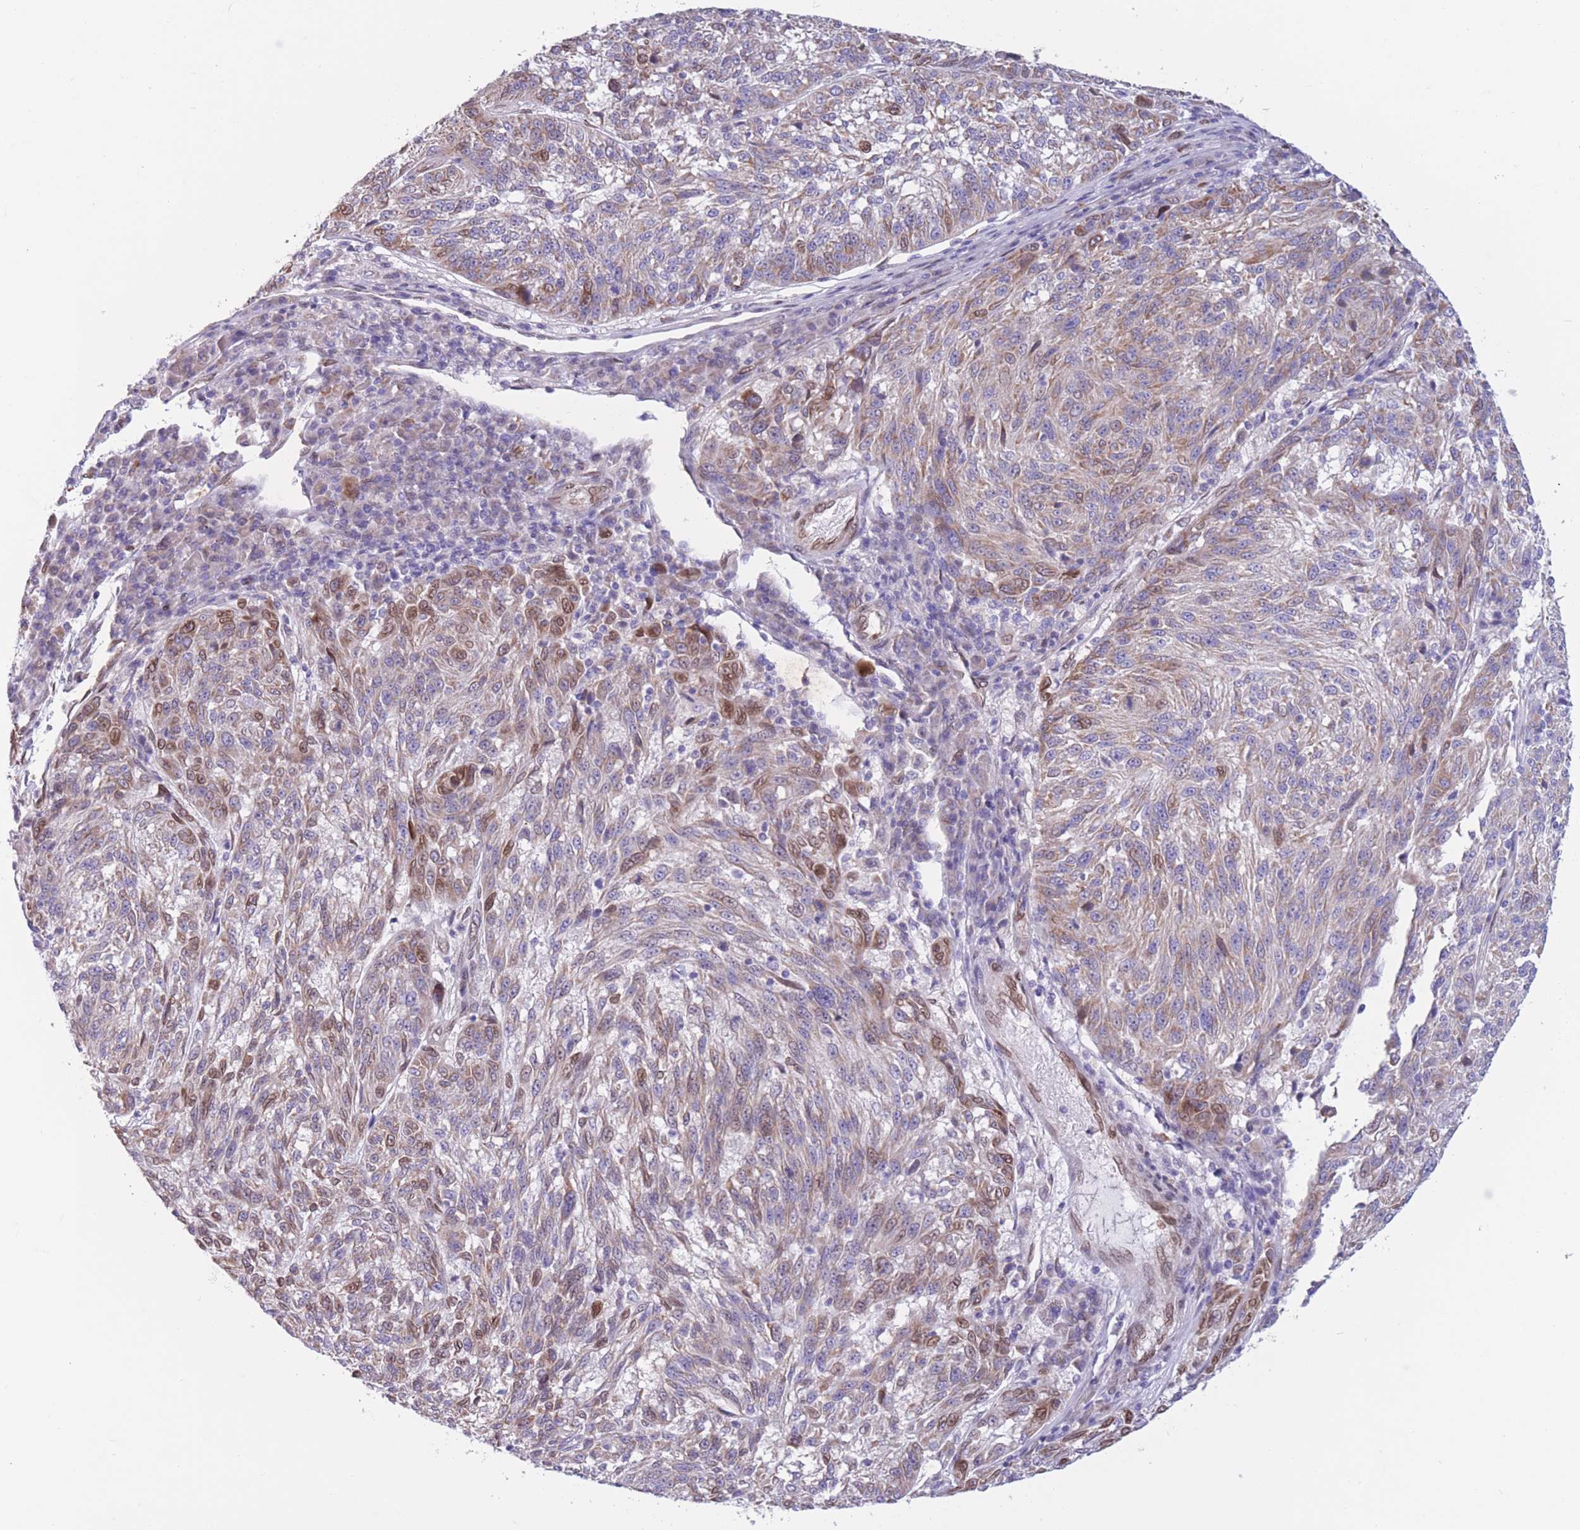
{"staining": {"intensity": "moderate", "quantity": "<25%", "location": "cytoplasmic/membranous,nuclear"}, "tissue": "melanoma", "cell_type": "Tumor cells", "image_type": "cancer", "snomed": [{"axis": "morphology", "description": "Malignant melanoma, NOS"}, {"axis": "topography", "description": "Skin"}], "caption": "Immunohistochemical staining of melanoma demonstrates low levels of moderate cytoplasmic/membranous and nuclear expression in approximately <25% of tumor cells.", "gene": "PDHA1", "patient": {"sex": "male", "age": 53}}